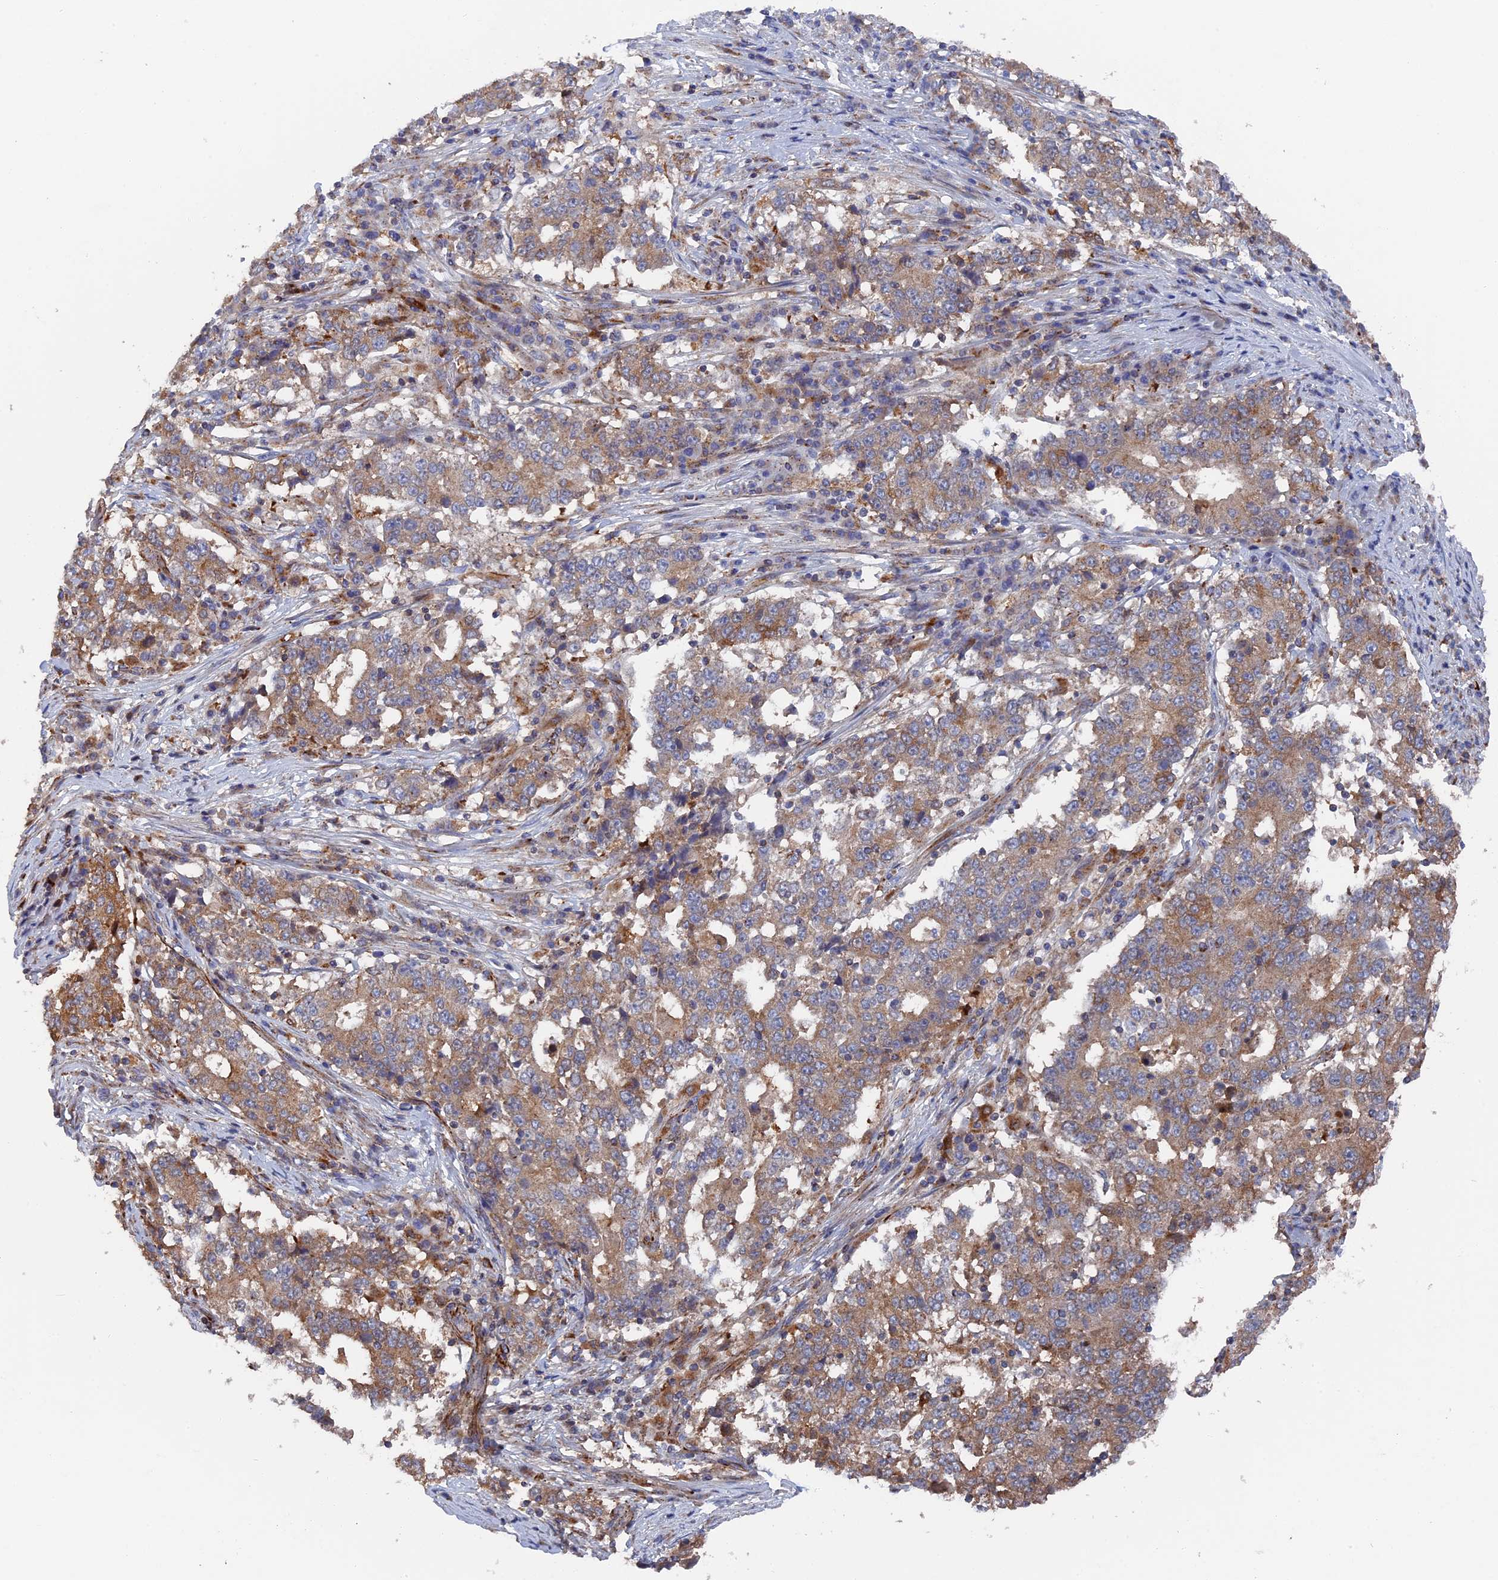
{"staining": {"intensity": "moderate", "quantity": ">75%", "location": "cytoplasmic/membranous"}, "tissue": "stomach cancer", "cell_type": "Tumor cells", "image_type": "cancer", "snomed": [{"axis": "morphology", "description": "Adenocarcinoma, NOS"}, {"axis": "topography", "description": "Stomach"}], "caption": "A brown stain highlights moderate cytoplasmic/membranous staining of a protein in adenocarcinoma (stomach) tumor cells. (Stains: DAB (3,3'-diaminobenzidine) in brown, nuclei in blue, Microscopy: brightfield microscopy at high magnification).", "gene": "SMG9", "patient": {"sex": "male", "age": 59}}